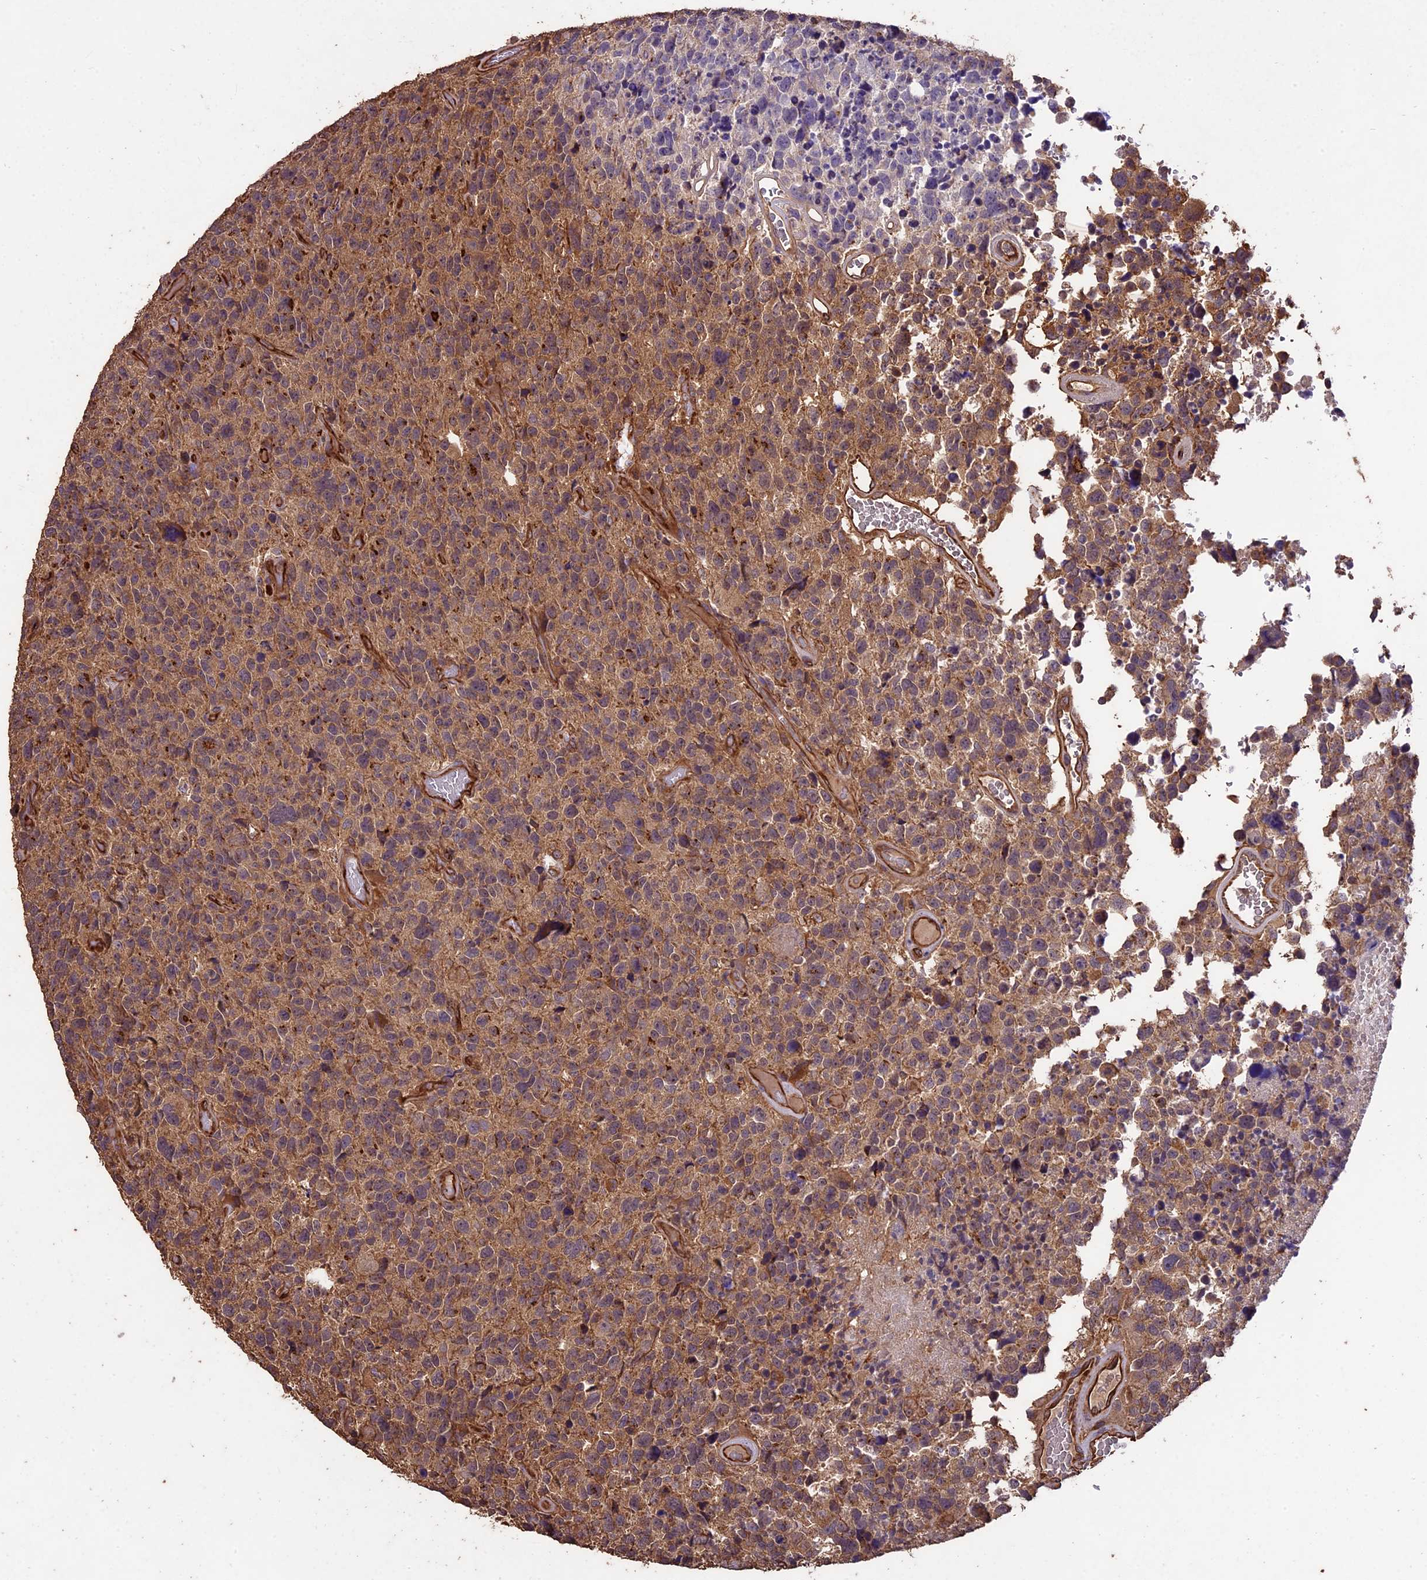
{"staining": {"intensity": "weak", "quantity": ">75%", "location": "cytoplasmic/membranous"}, "tissue": "glioma", "cell_type": "Tumor cells", "image_type": "cancer", "snomed": [{"axis": "morphology", "description": "Glioma, malignant, High grade"}, {"axis": "topography", "description": "Brain"}], "caption": "Tumor cells demonstrate weak cytoplasmic/membranous positivity in approximately >75% of cells in malignant glioma (high-grade). Immunohistochemistry stains the protein of interest in brown and the nuclei are stained blue.", "gene": "TTLL10", "patient": {"sex": "male", "age": 69}}